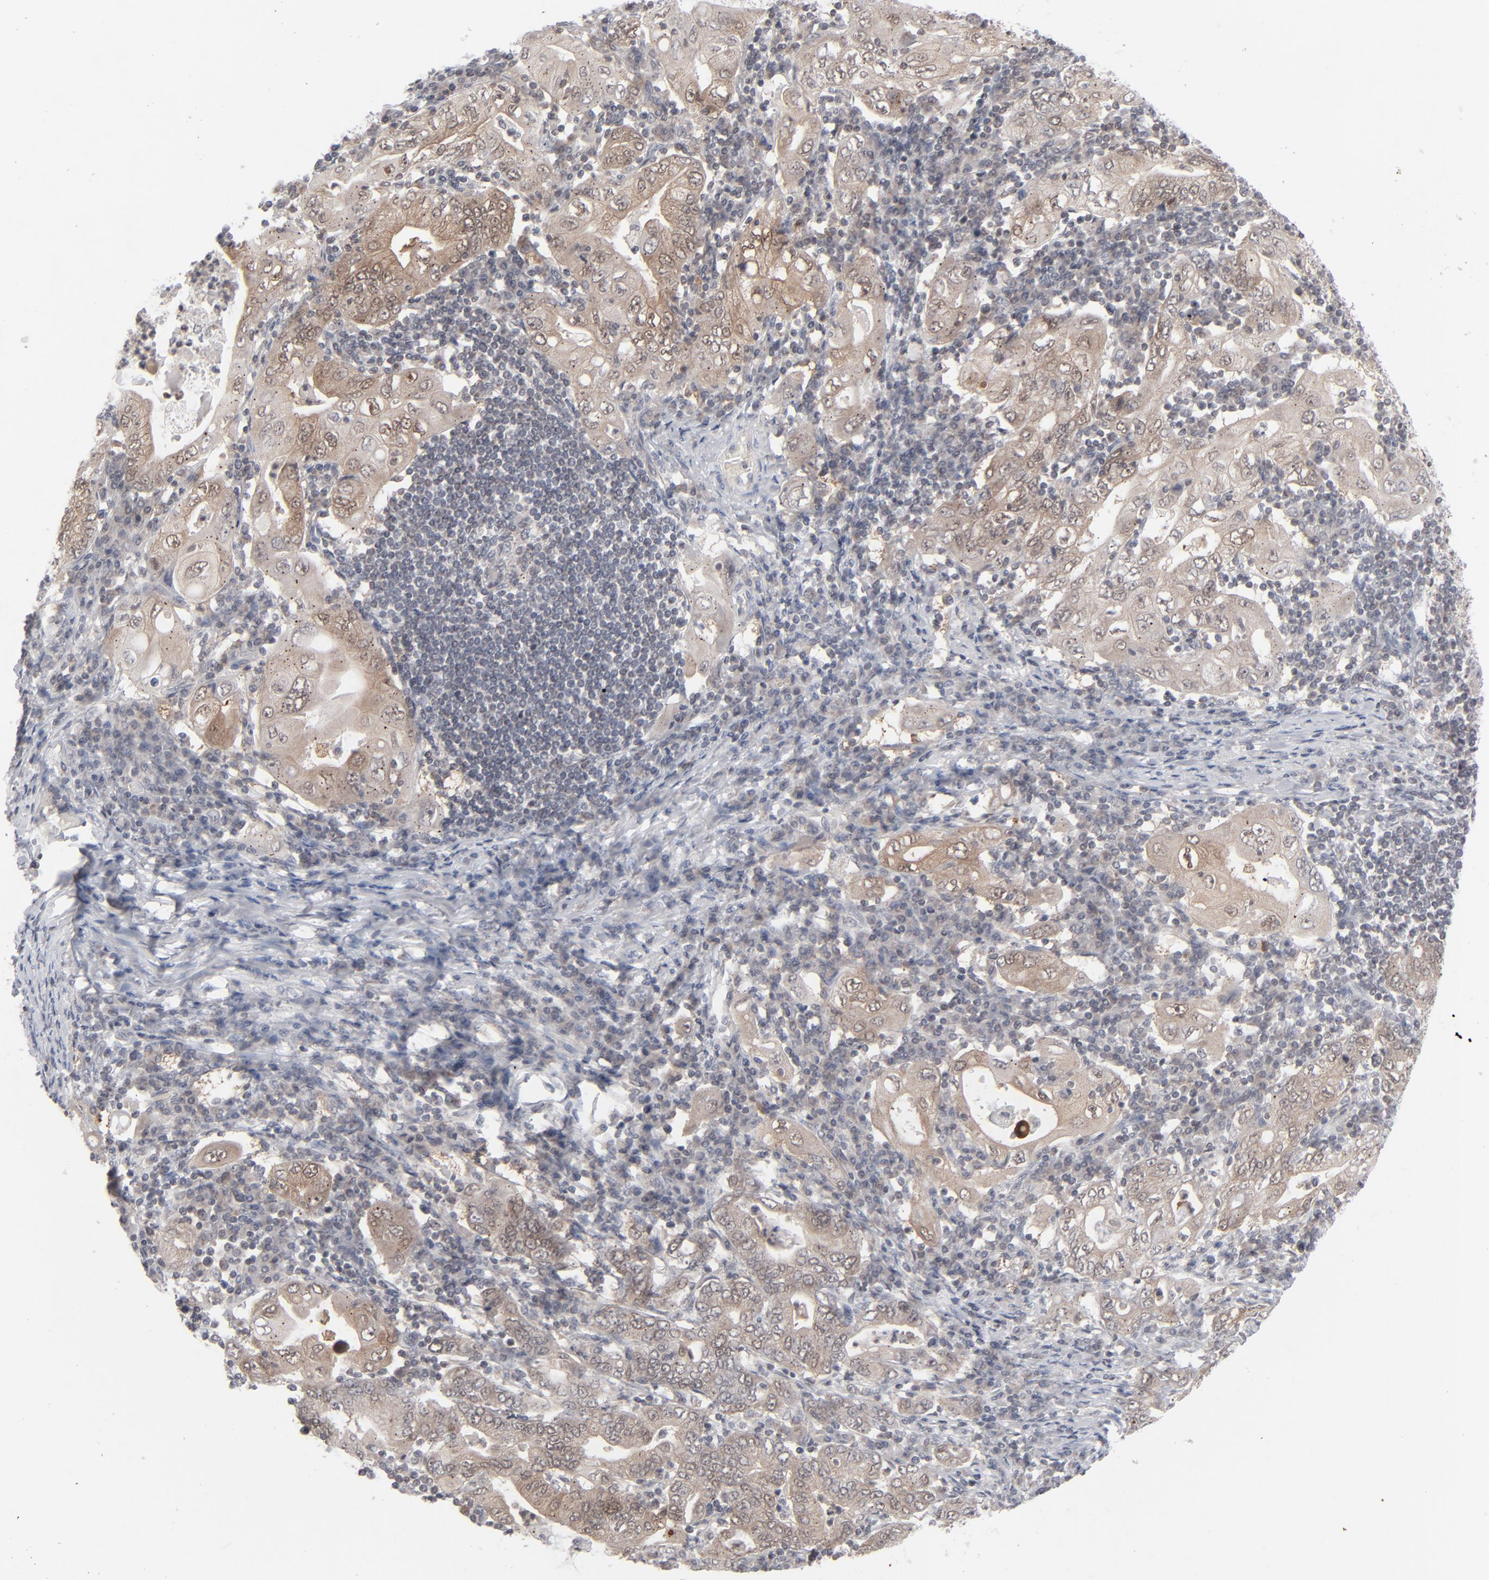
{"staining": {"intensity": "moderate", "quantity": ">75%", "location": "cytoplasmic/membranous"}, "tissue": "stomach cancer", "cell_type": "Tumor cells", "image_type": "cancer", "snomed": [{"axis": "morphology", "description": "Normal tissue, NOS"}, {"axis": "morphology", "description": "Adenocarcinoma, NOS"}, {"axis": "topography", "description": "Esophagus"}, {"axis": "topography", "description": "Stomach, upper"}, {"axis": "topography", "description": "Peripheral nerve tissue"}], "caption": "Stomach adenocarcinoma stained with a protein marker shows moderate staining in tumor cells.", "gene": "POF1B", "patient": {"sex": "male", "age": 62}}